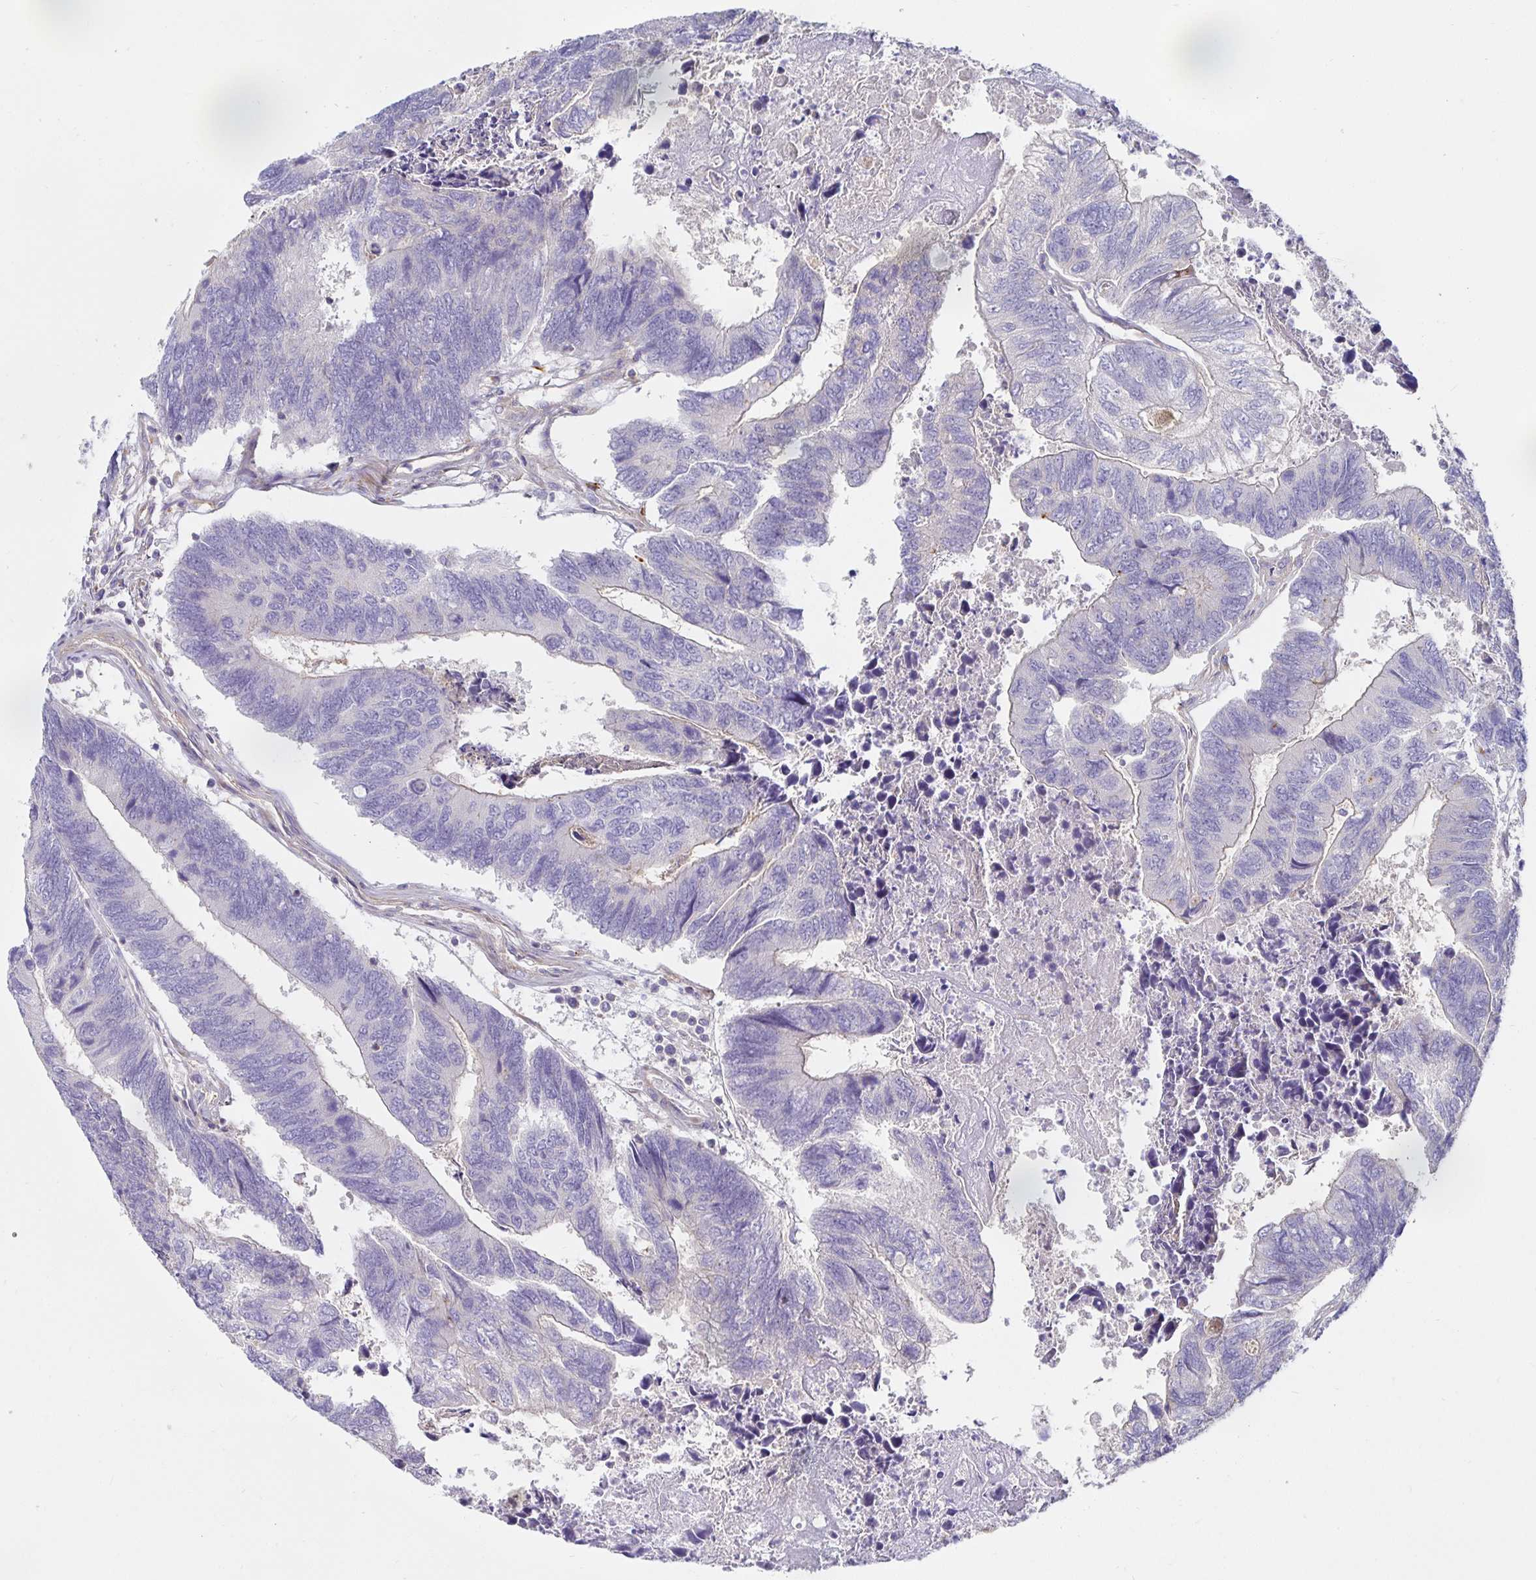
{"staining": {"intensity": "negative", "quantity": "none", "location": "none"}, "tissue": "colorectal cancer", "cell_type": "Tumor cells", "image_type": "cancer", "snomed": [{"axis": "morphology", "description": "Adenocarcinoma, NOS"}, {"axis": "topography", "description": "Colon"}], "caption": "Immunohistochemical staining of human colorectal cancer exhibits no significant positivity in tumor cells. (DAB (3,3'-diaminobenzidine) IHC with hematoxylin counter stain).", "gene": "METTL22", "patient": {"sex": "female", "age": 67}}